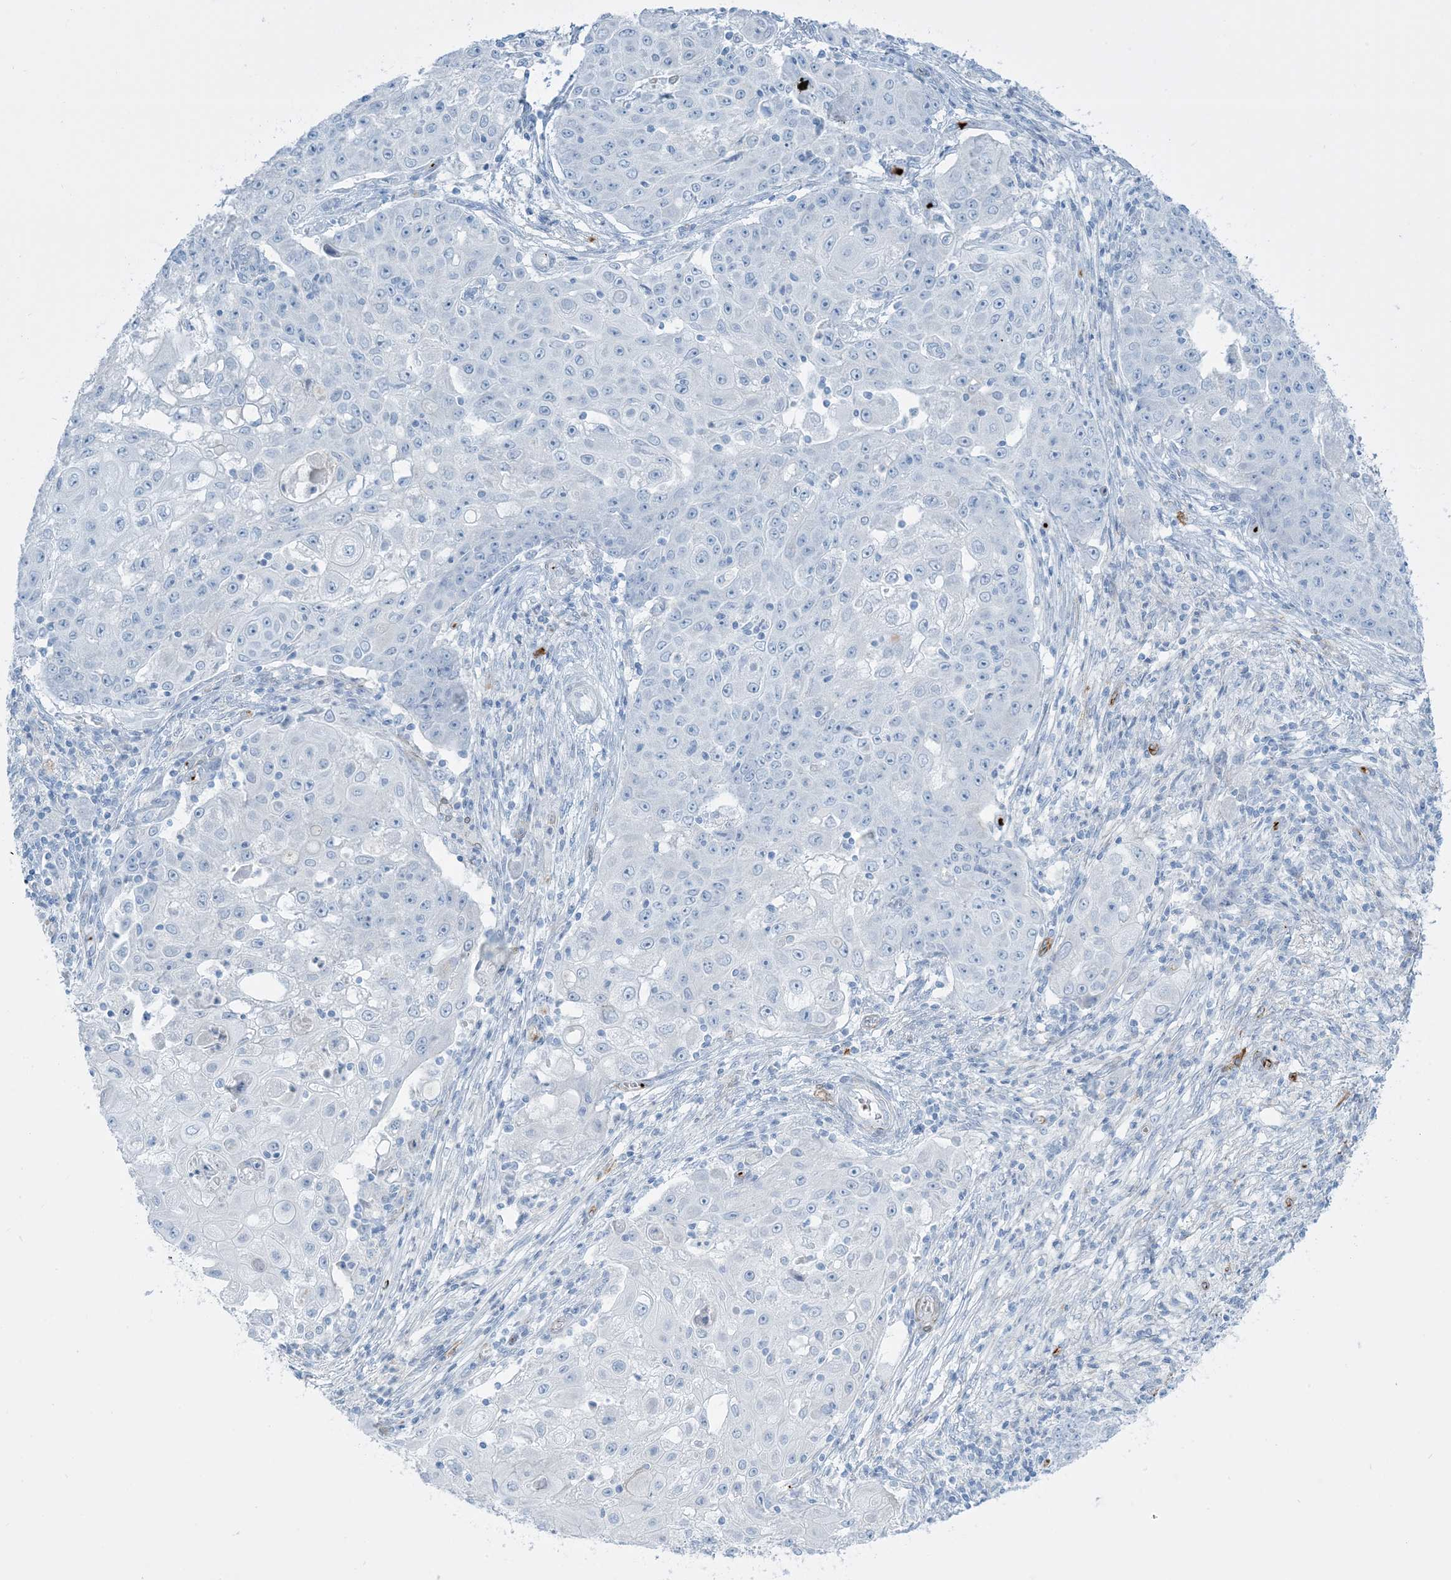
{"staining": {"intensity": "negative", "quantity": "none", "location": "none"}, "tissue": "ovarian cancer", "cell_type": "Tumor cells", "image_type": "cancer", "snomed": [{"axis": "morphology", "description": "Carcinoma, endometroid"}, {"axis": "topography", "description": "Ovary"}], "caption": "IHC histopathology image of neoplastic tissue: human ovarian cancer (endometroid carcinoma) stained with DAB displays no significant protein expression in tumor cells.", "gene": "EPS8L3", "patient": {"sex": "female", "age": 42}}